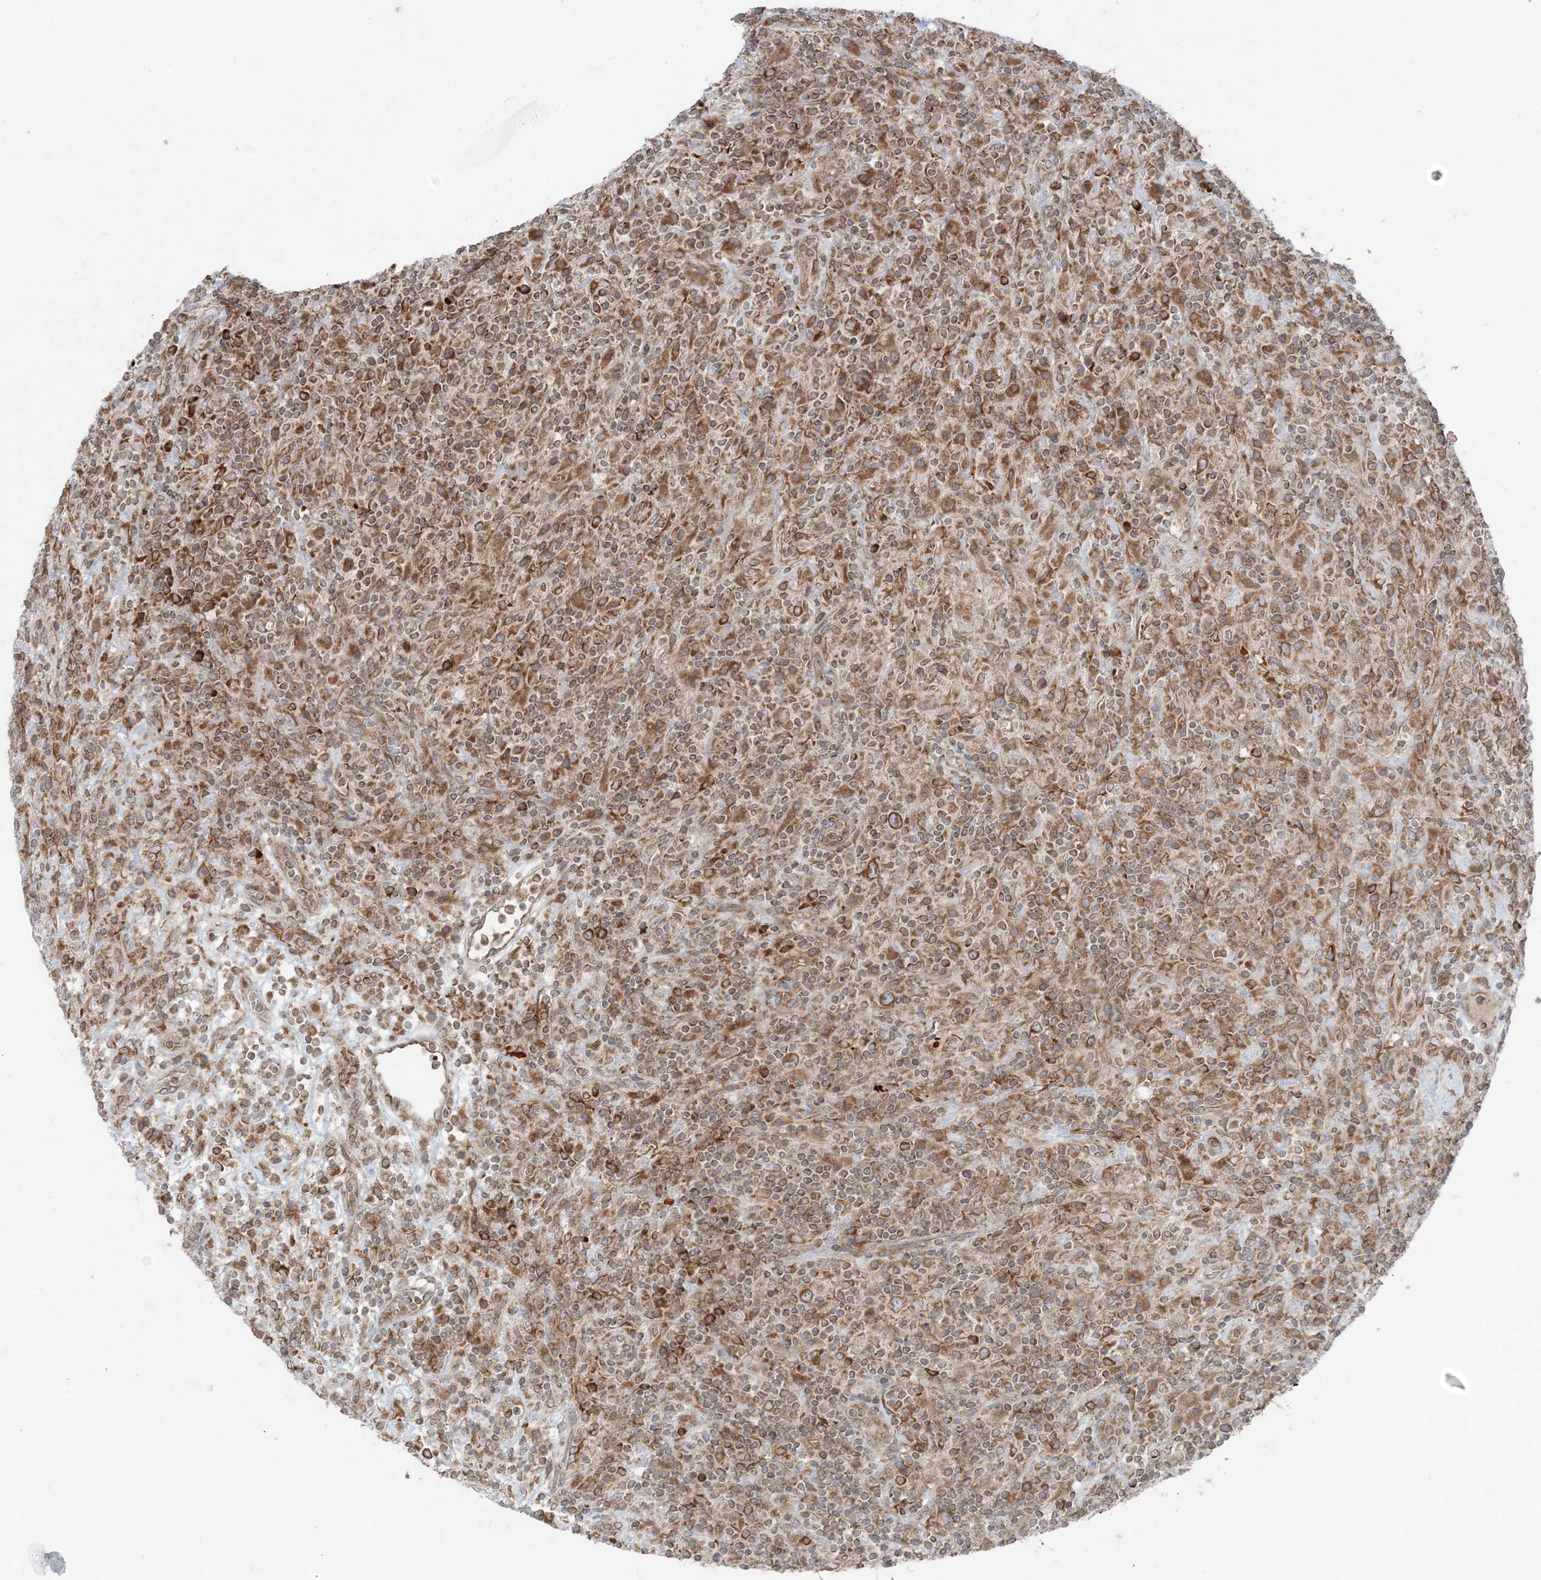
{"staining": {"intensity": "moderate", "quantity": ">75%", "location": "cytoplasmic/membranous"}, "tissue": "lymphoma", "cell_type": "Tumor cells", "image_type": "cancer", "snomed": [{"axis": "morphology", "description": "Hodgkin's disease, NOS"}, {"axis": "topography", "description": "Lymph node"}], "caption": "Lymphoma tissue displays moderate cytoplasmic/membranous expression in approximately >75% of tumor cells, visualized by immunohistochemistry.", "gene": "UBXN4", "patient": {"sex": "male", "age": 70}}